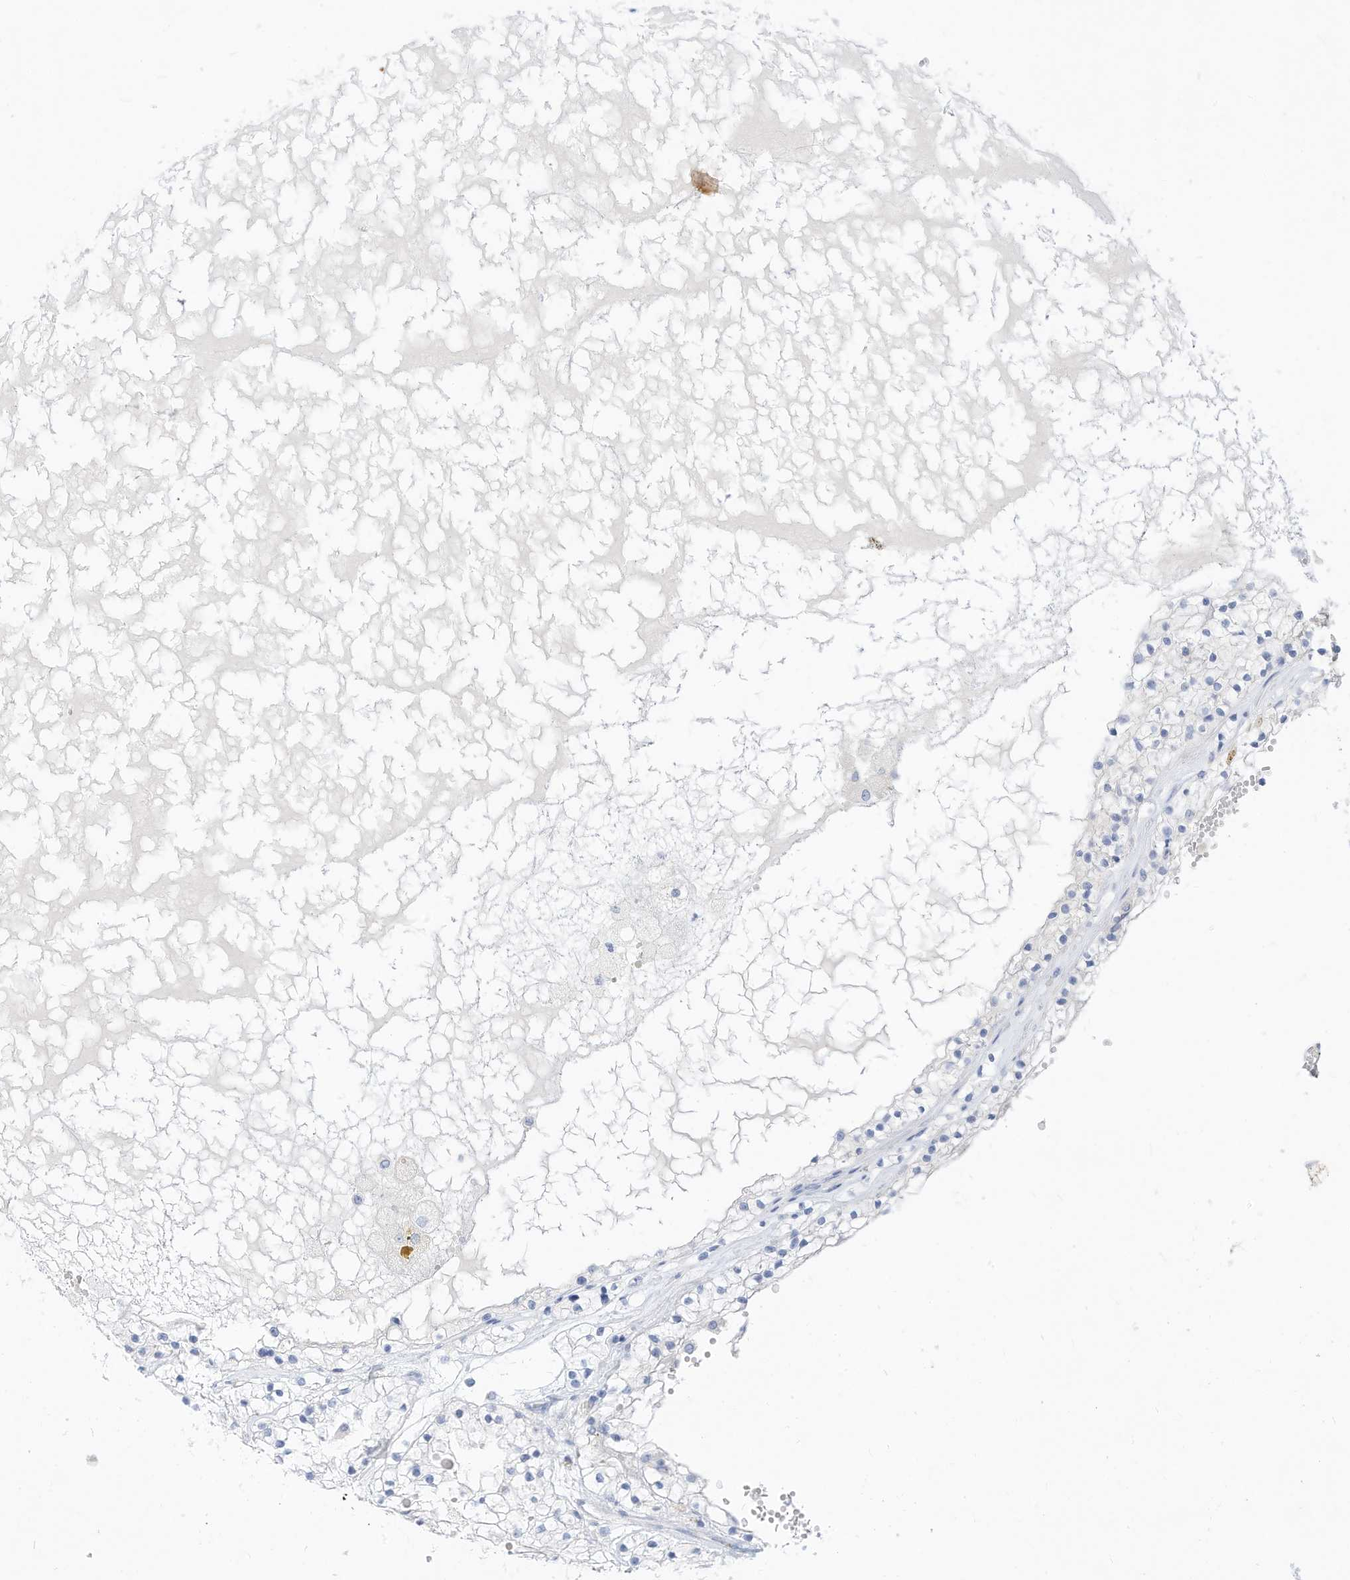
{"staining": {"intensity": "negative", "quantity": "none", "location": "none"}, "tissue": "renal cancer", "cell_type": "Tumor cells", "image_type": "cancer", "snomed": [{"axis": "morphology", "description": "Normal tissue, NOS"}, {"axis": "morphology", "description": "Adenocarcinoma, NOS"}, {"axis": "topography", "description": "Kidney"}], "caption": "The photomicrograph exhibits no significant expression in tumor cells of renal cancer. Nuclei are stained in blue.", "gene": "SPOCD1", "patient": {"sex": "male", "age": 68}}